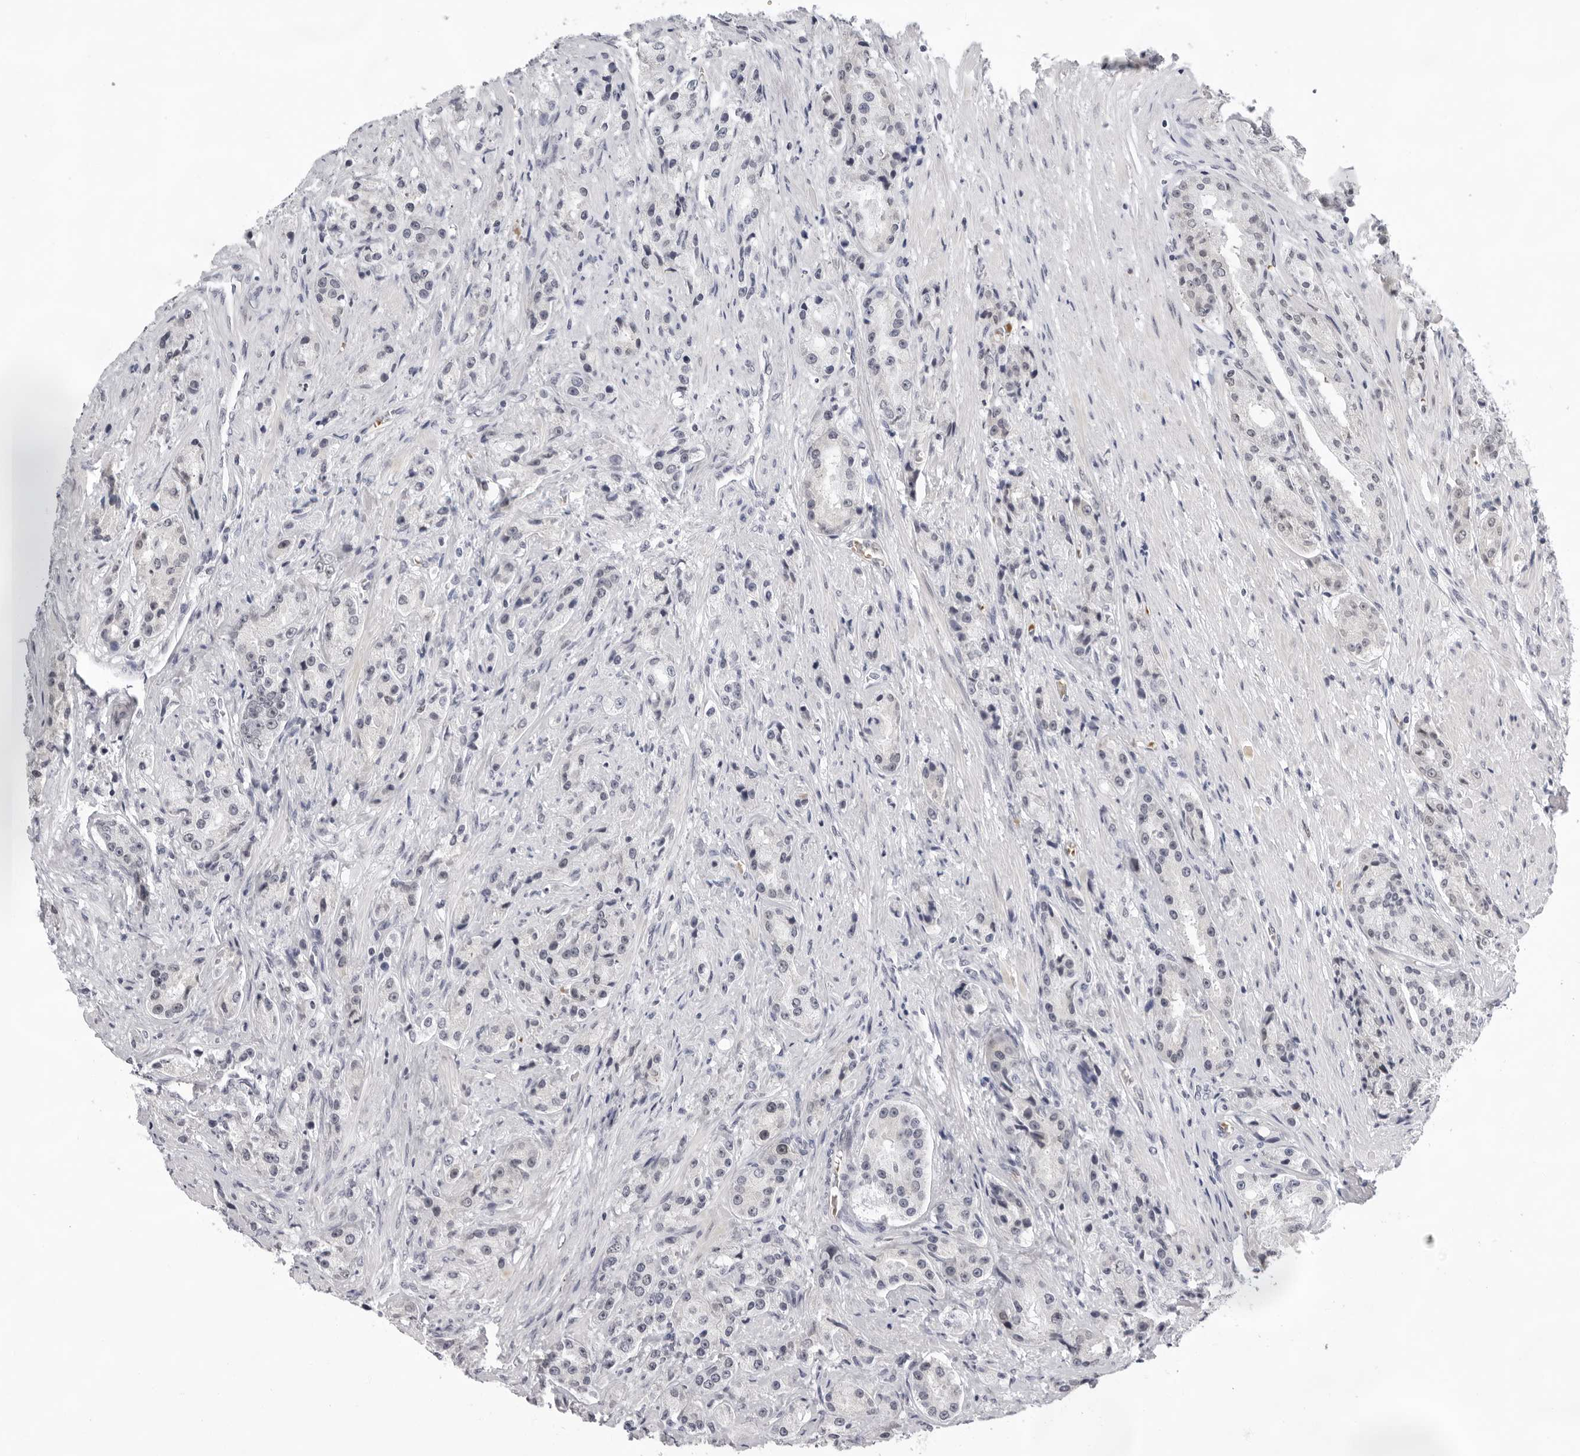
{"staining": {"intensity": "negative", "quantity": "none", "location": "none"}, "tissue": "prostate cancer", "cell_type": "Tumor cells", "image_type": "cancer", "snomed": [{"axis": "morphology", "description": "Adenocarcinoma, High grade"}, {"axis": "topography", "description": "Prostate"}], "caption": "Prostate cancer was stained to show a protein in brown. There is no significant expression in tumor cells. The staining is performed using DAB brown chromogen with nuclei counter-stained in using hematoxylin.", "gene": "USP1", "patient": {"sex": "male", "age": 60}}